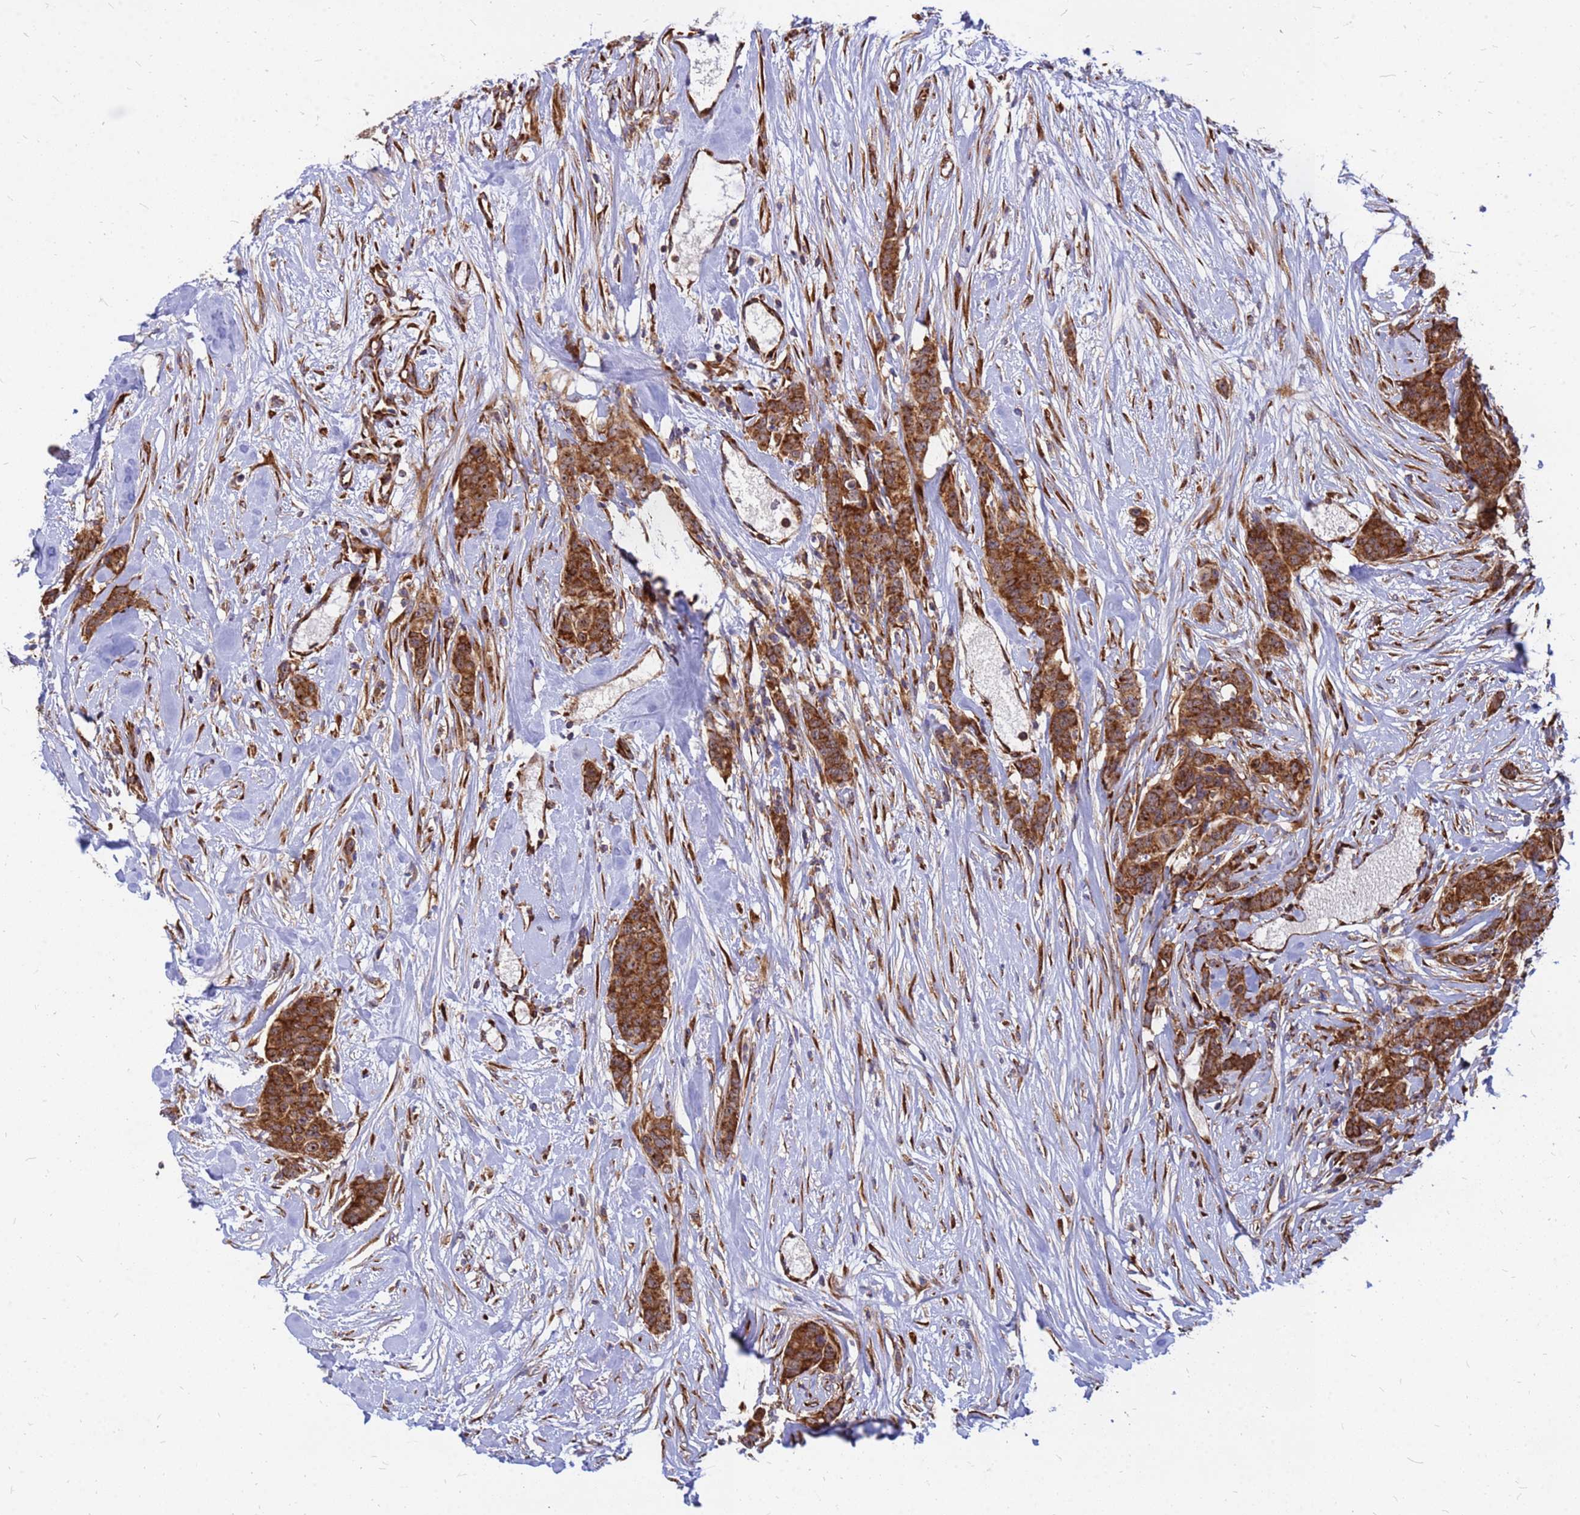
{"staining": {"intensity": "strong", "quantity": ">75%", "location": "cytoplasmic/membranous"}, "tissue": "breast cancer", "cell_type": "Tumor cells", "image_type": "cancer", "snomed": [{"axis": "morphology", "description": "Duct carcinoma"}, {"axis": "topography", "description": "Breast"}], "caption": "A histopathology image showing strong cytoplasmic/membranous staining in approximately >75% of tumor cells in breast infiltrating ductal carcinoma, as visualized by brown immunohistochemical staining.", "gene": "RPL8", "patient": {"sex": "female", "age": 40}}